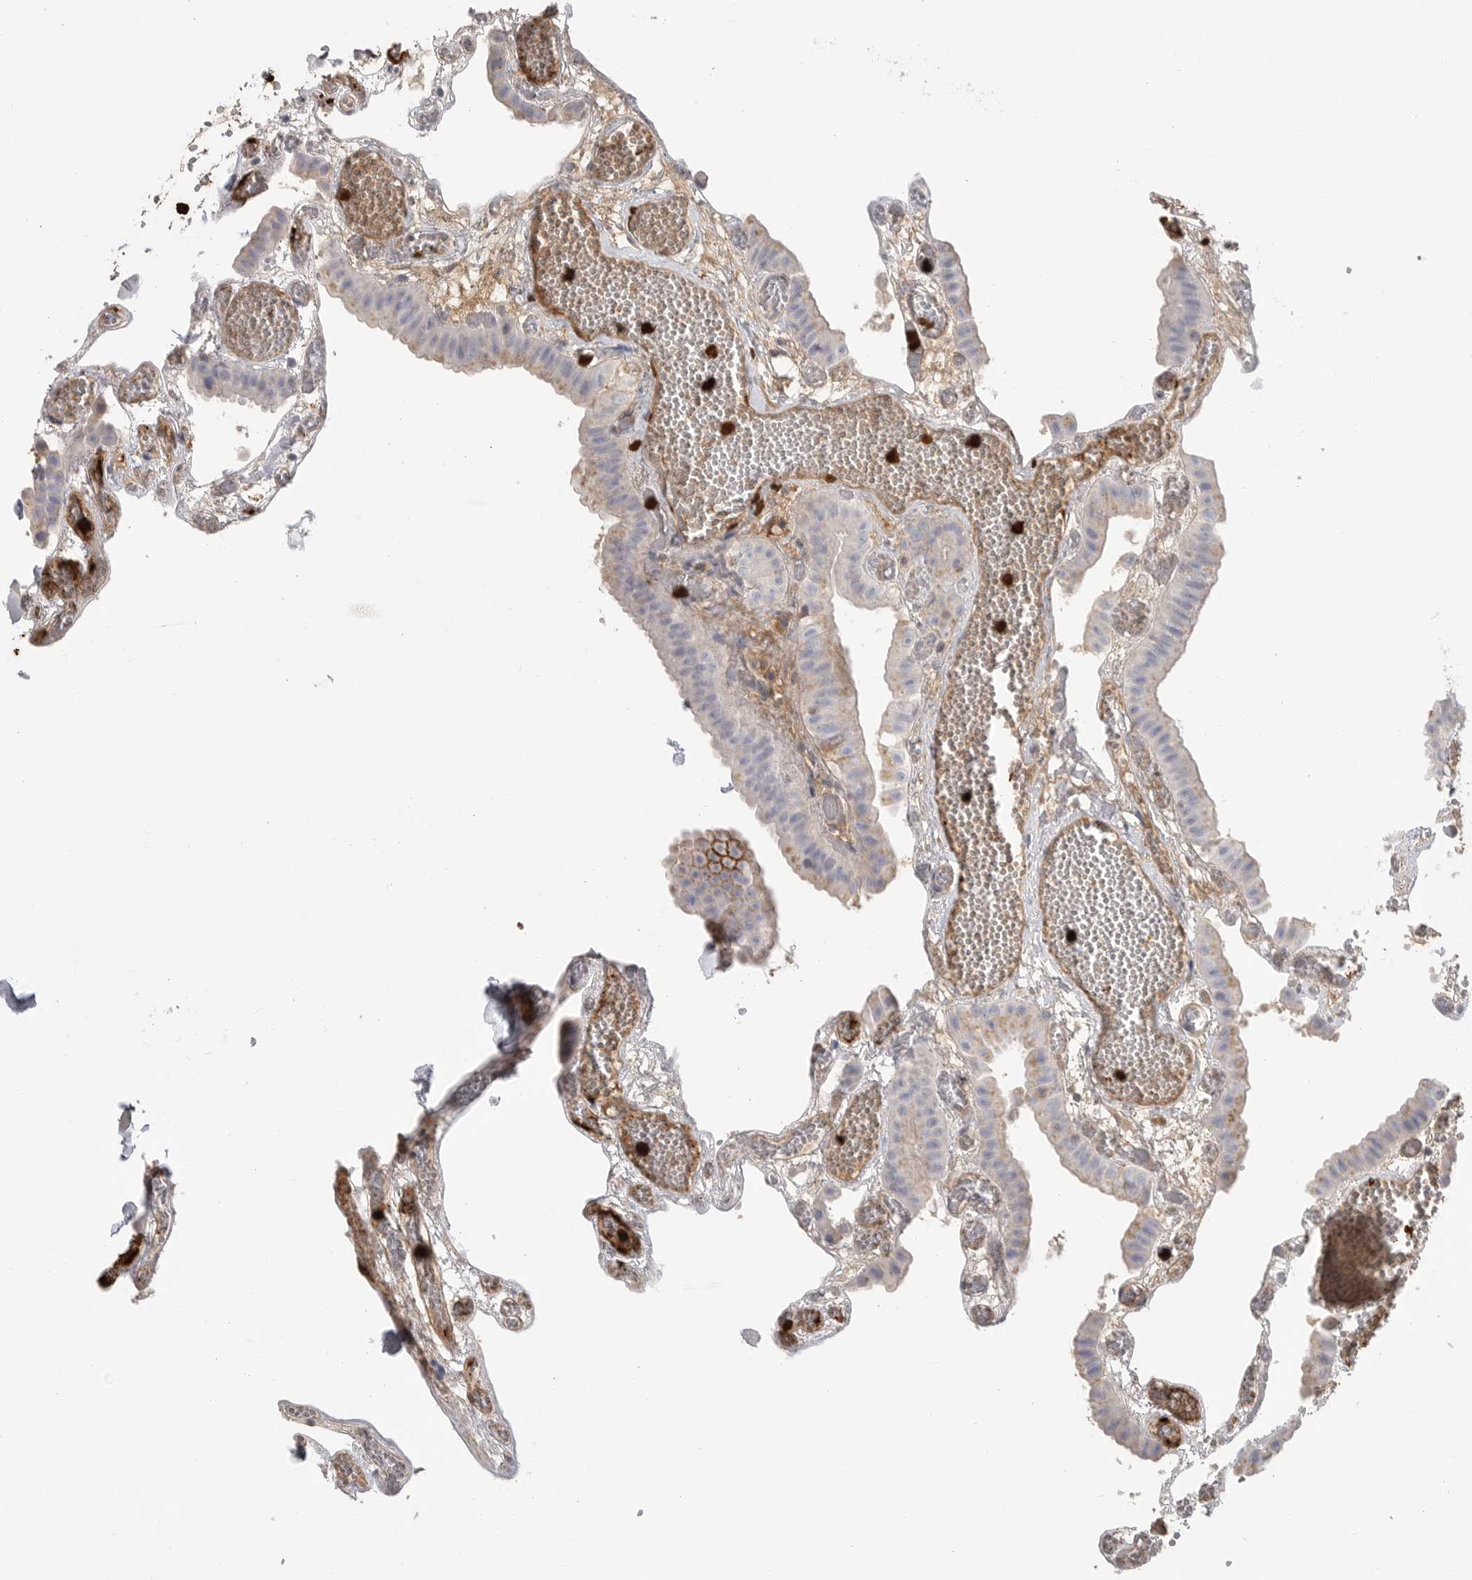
{"staining": {"intensity": "negative", "quantity": "none", "location": "none"}, "tissue": "gallbladder", "cell_type": "Glandular cells", "image_type": "normal", "snomed": [{"axis": "morphology", "description": "Normal tissue, NOS"}, {"axis": "topography", "description": "Gallbladder"}], "caption": "High magnification brightfield microscopy of normal gallbladder stained with DAB (brown) and counterstained with hematoxylin (blue): glandular cells show no significant expression.", "gene": "CYB561D1", "patient": {"sex": "female", "age": 64}}